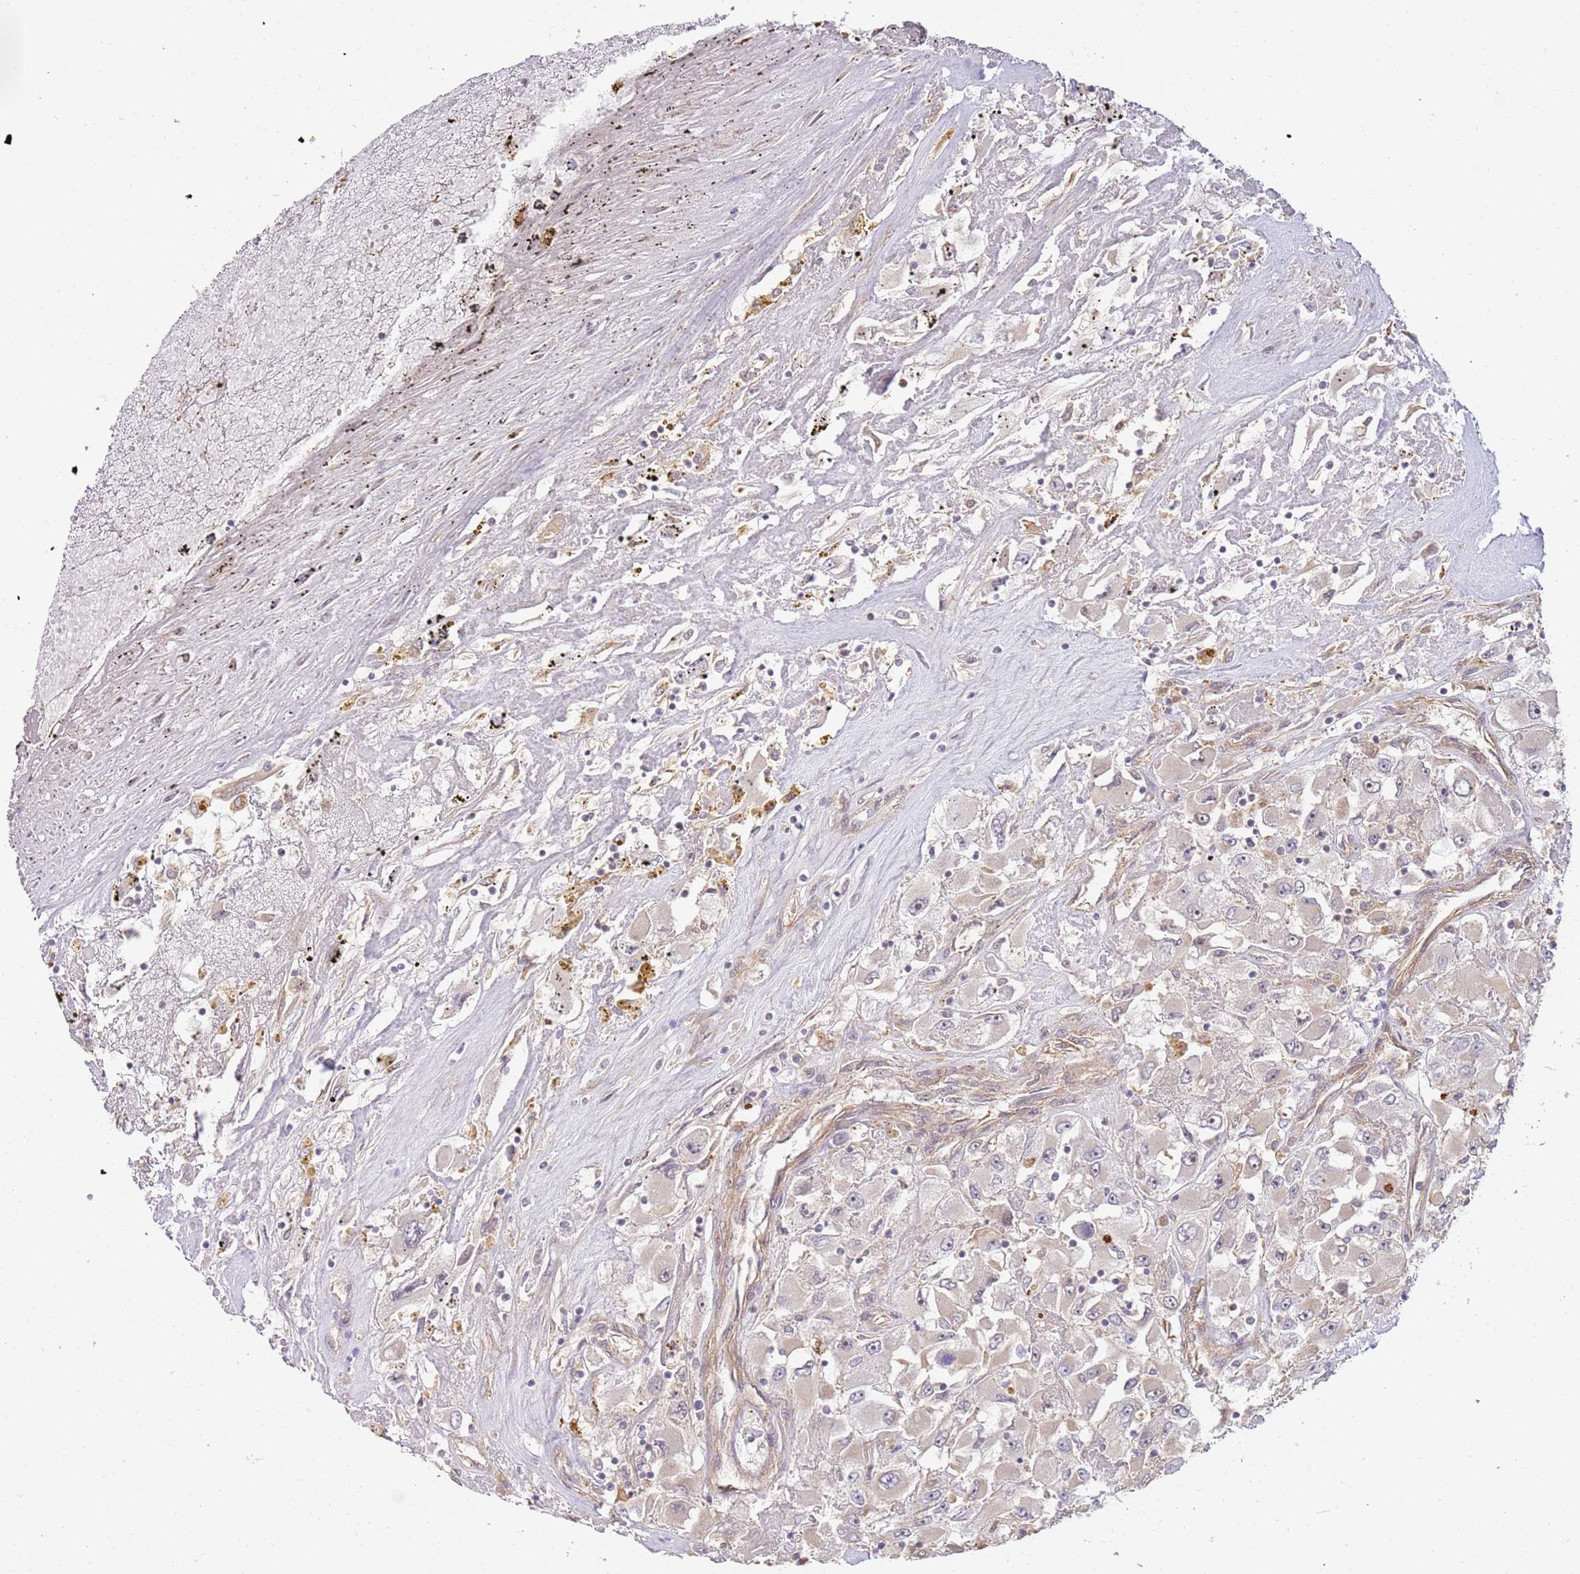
{"staining": {"intensity": "negative", "quantity": "none", "location": "none"}, "tissue": "renal cancer", "cell_type": "Tumor cells", "image_type": "cancer", "snomed": [{"axis": "morphology", "description": "Adenocarcinoma, NOS"}, {"axis": "topography", "description": "Kidney"}], "caption": "Tumor cells are negative for brown protein staining in adenocarcinoma (renal).", "gene": "SURF2", "patient": {"sex": "female", "age": 52}}